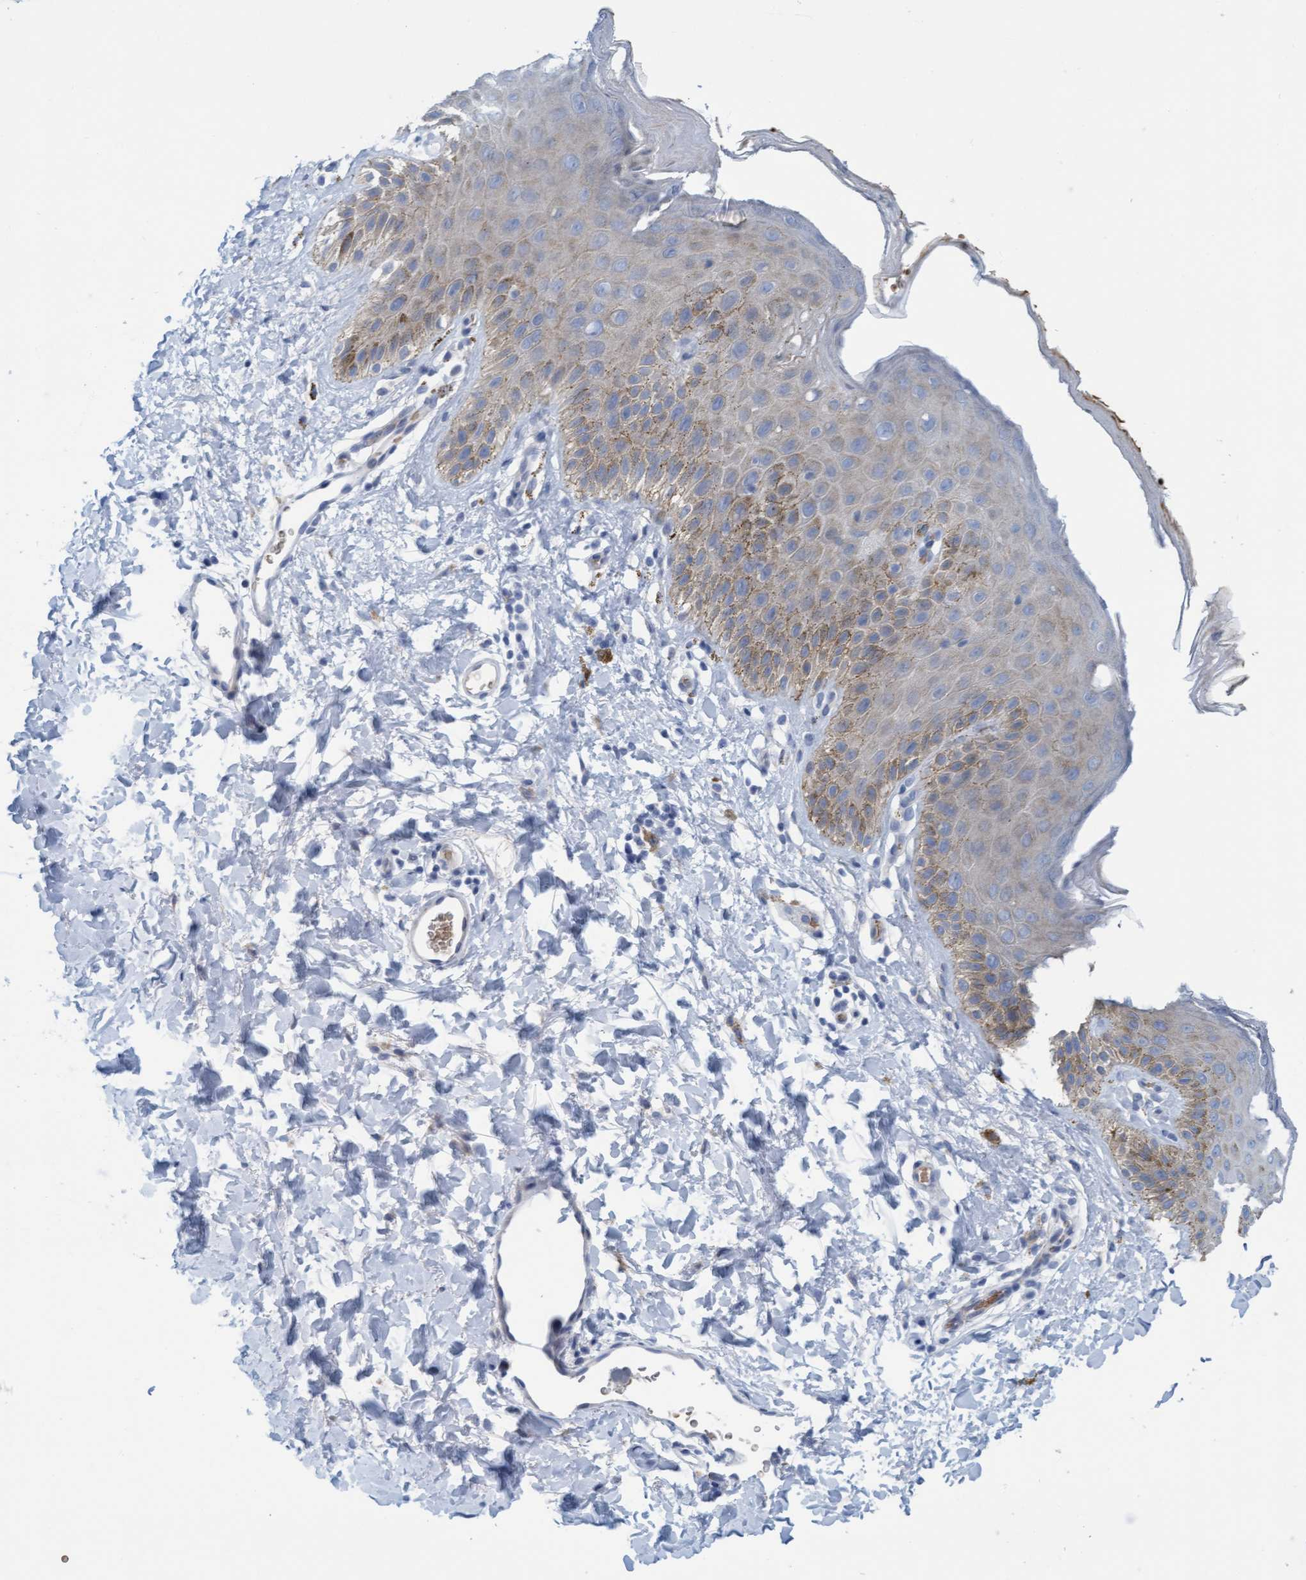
{"staining": {"intensity": "moderate", "quantity": "<25%", "location": "cytoplasmic/membranous"}, "tissue": "skin", "cell_type": "Epidermal cells", "image_type": "normal", "snomed": [{"axis": "morphology", "description": "Normal tissue, NOS"}, {"axis": "topography", "description": "Anal"}], "caption": "Protein expression analysis of unremarkable human skin reveals moderate cytoplasmic/membranous staining in about <25% of epidermal cells. (Stains: DAB (3,3'-diaminobenzidine) in brown, nuclei in blue, Microscopy: brightfield microscopy at high magnification).", "gene": "P2RX5", "patient": {"sex": "male", "age": 44}}